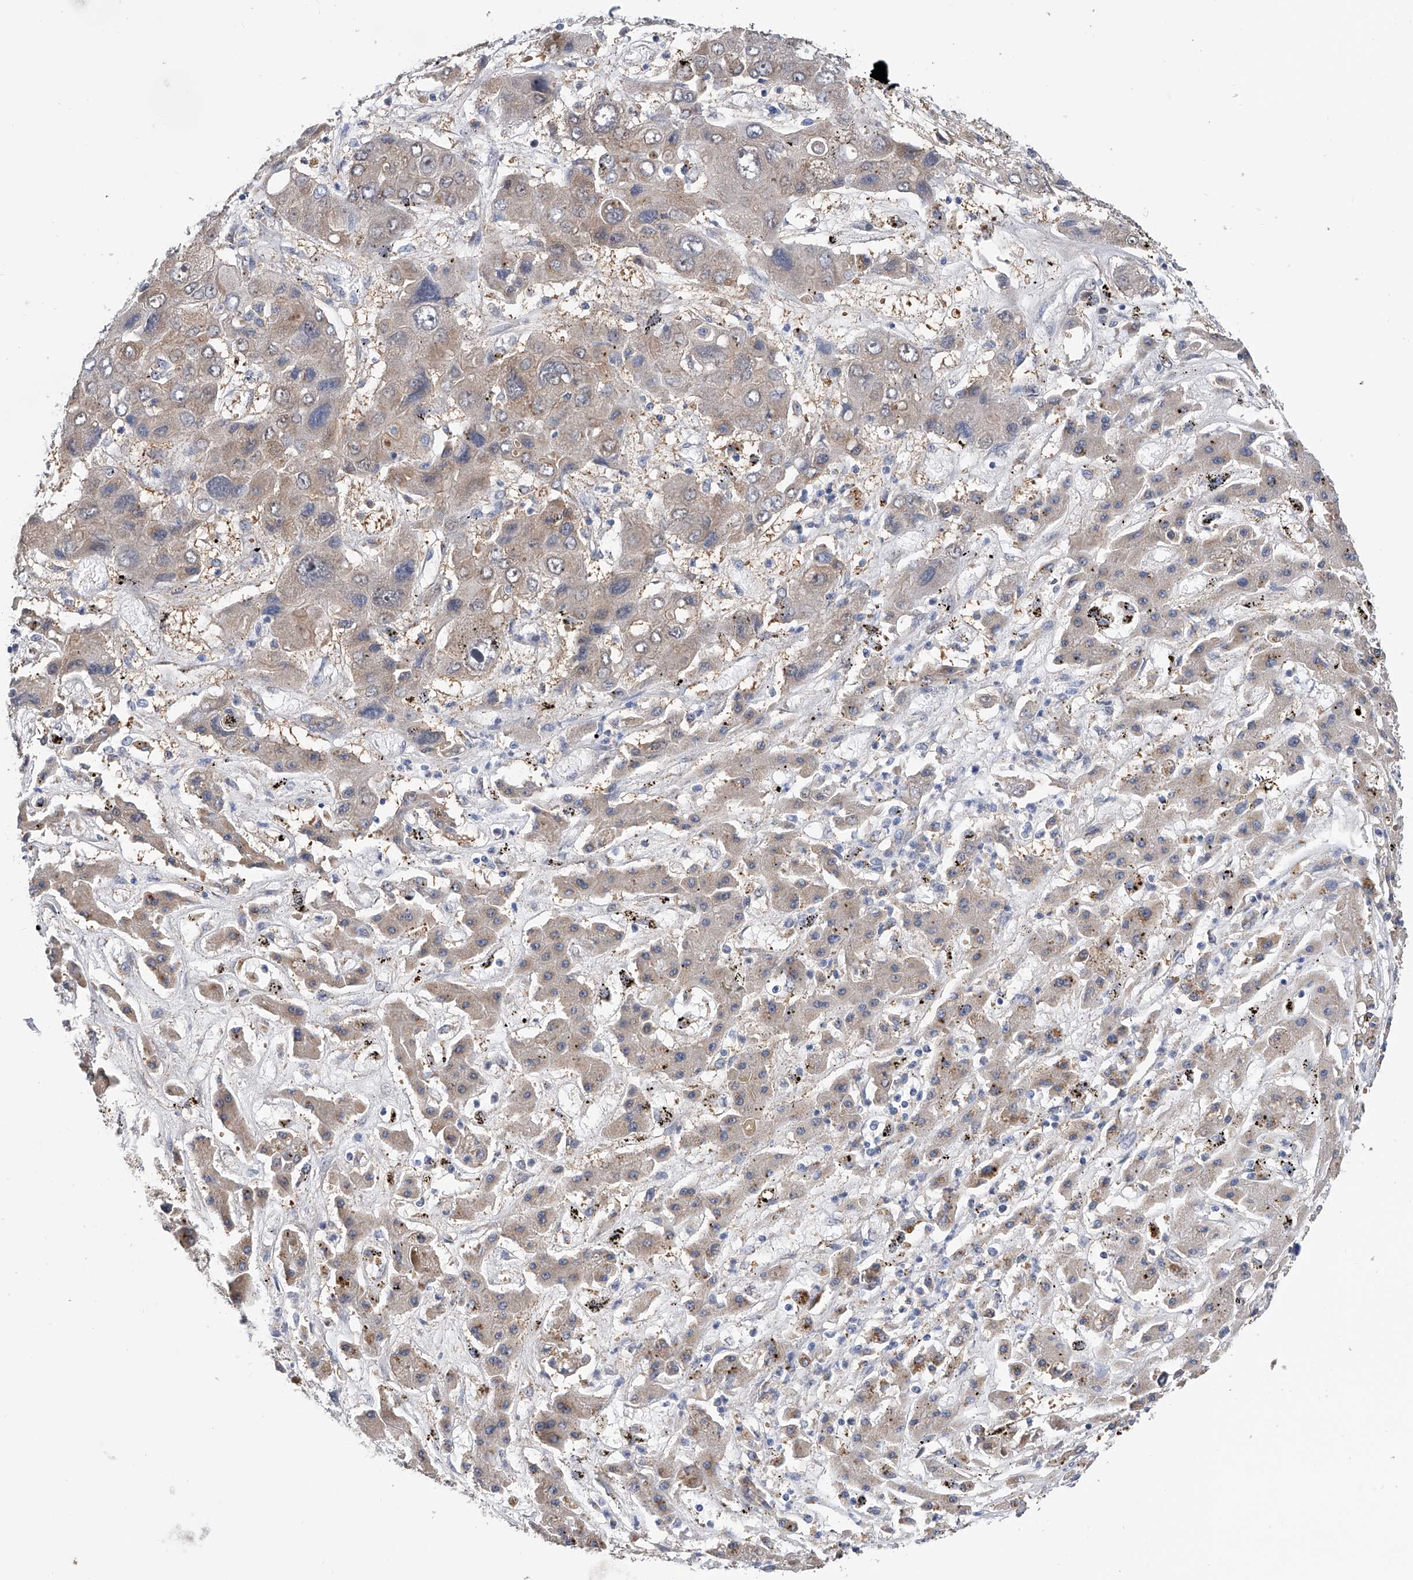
{"staining": {"intensity": "weak", "quantity": "25%-75%", "location": "cytoplasmic/membranous"}, "tissue": "liver cancer", "cell_type": "Tumor cells", "image_type": "cancer", "snomed": [{"axis": "morphology", "description": "Cholangiocarcinoma"}, {"axis": "topography", "description": "Liver"}], "caption": "Weak cytoplasmic/membranous staining for a protein is seen in about 25%-75% of tumor cells of liver cholangiocarcinoma using immunohistochemistry.", "gene": "PGM3", "patient": {"sex": "male", "age": 67}}